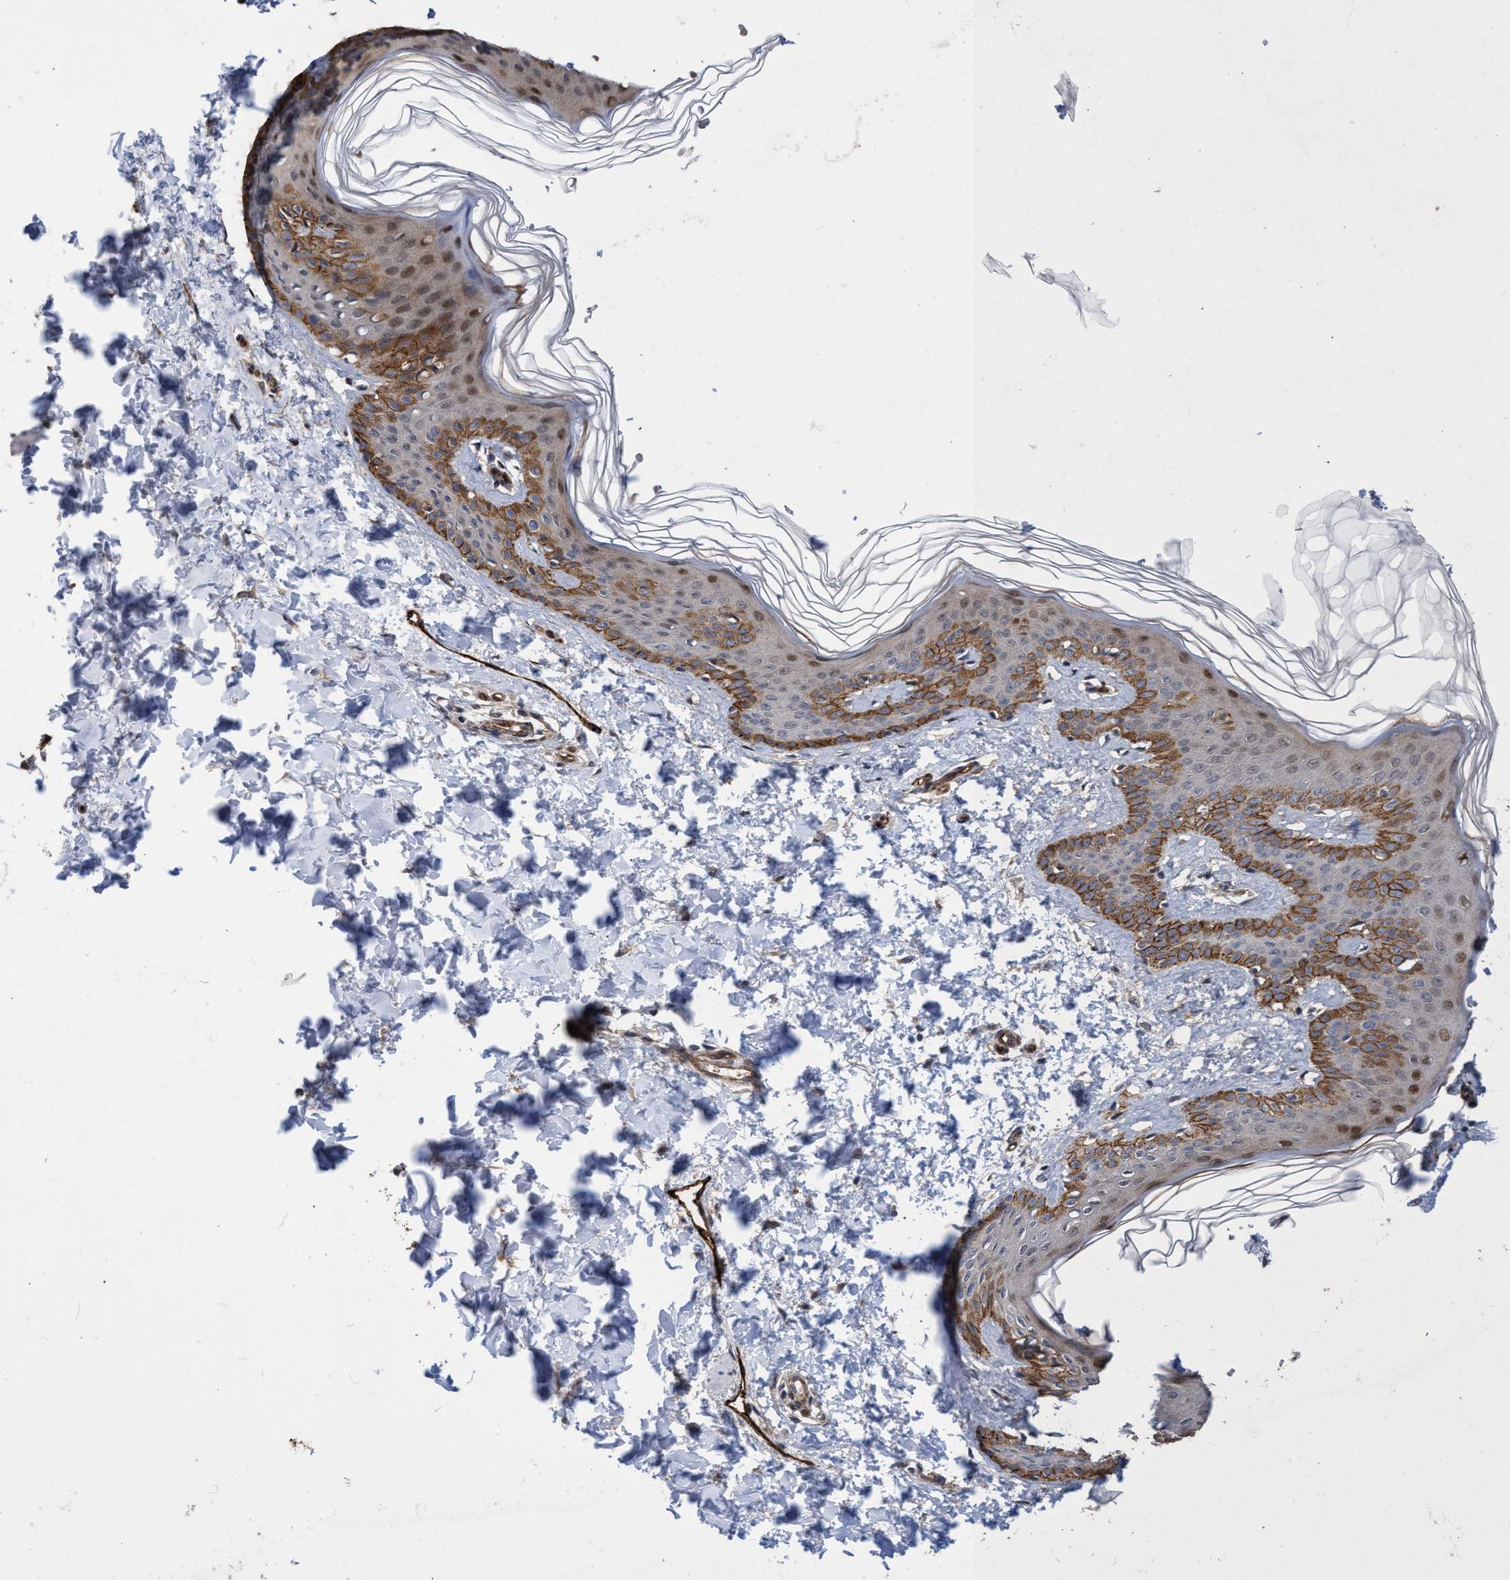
{"staining": {"intensity": "moderate", "quantity": "25%-75%", "location": "cytoplasmic/membranous"}, "tissue": "skin", "cell_type": "Fibroblasts", "image_type": "normal", "snomed": [{"axis": "morphology", "description": "Normal tissue, NOS"}, {"axis": "morphology", "description": "Neoplasm, benign, NOS"}, {"axis": "topography", "description": "Skin"}, {"axis": "topography", "description": "Soft tissue"}], "caption": "Moderate cytoplasmic/membranous staining is present in approximately 25%-75% of fibroblasts in normal skin.", "gene": "ZNF750", "patient": {"sex": "male", "age": 26}}